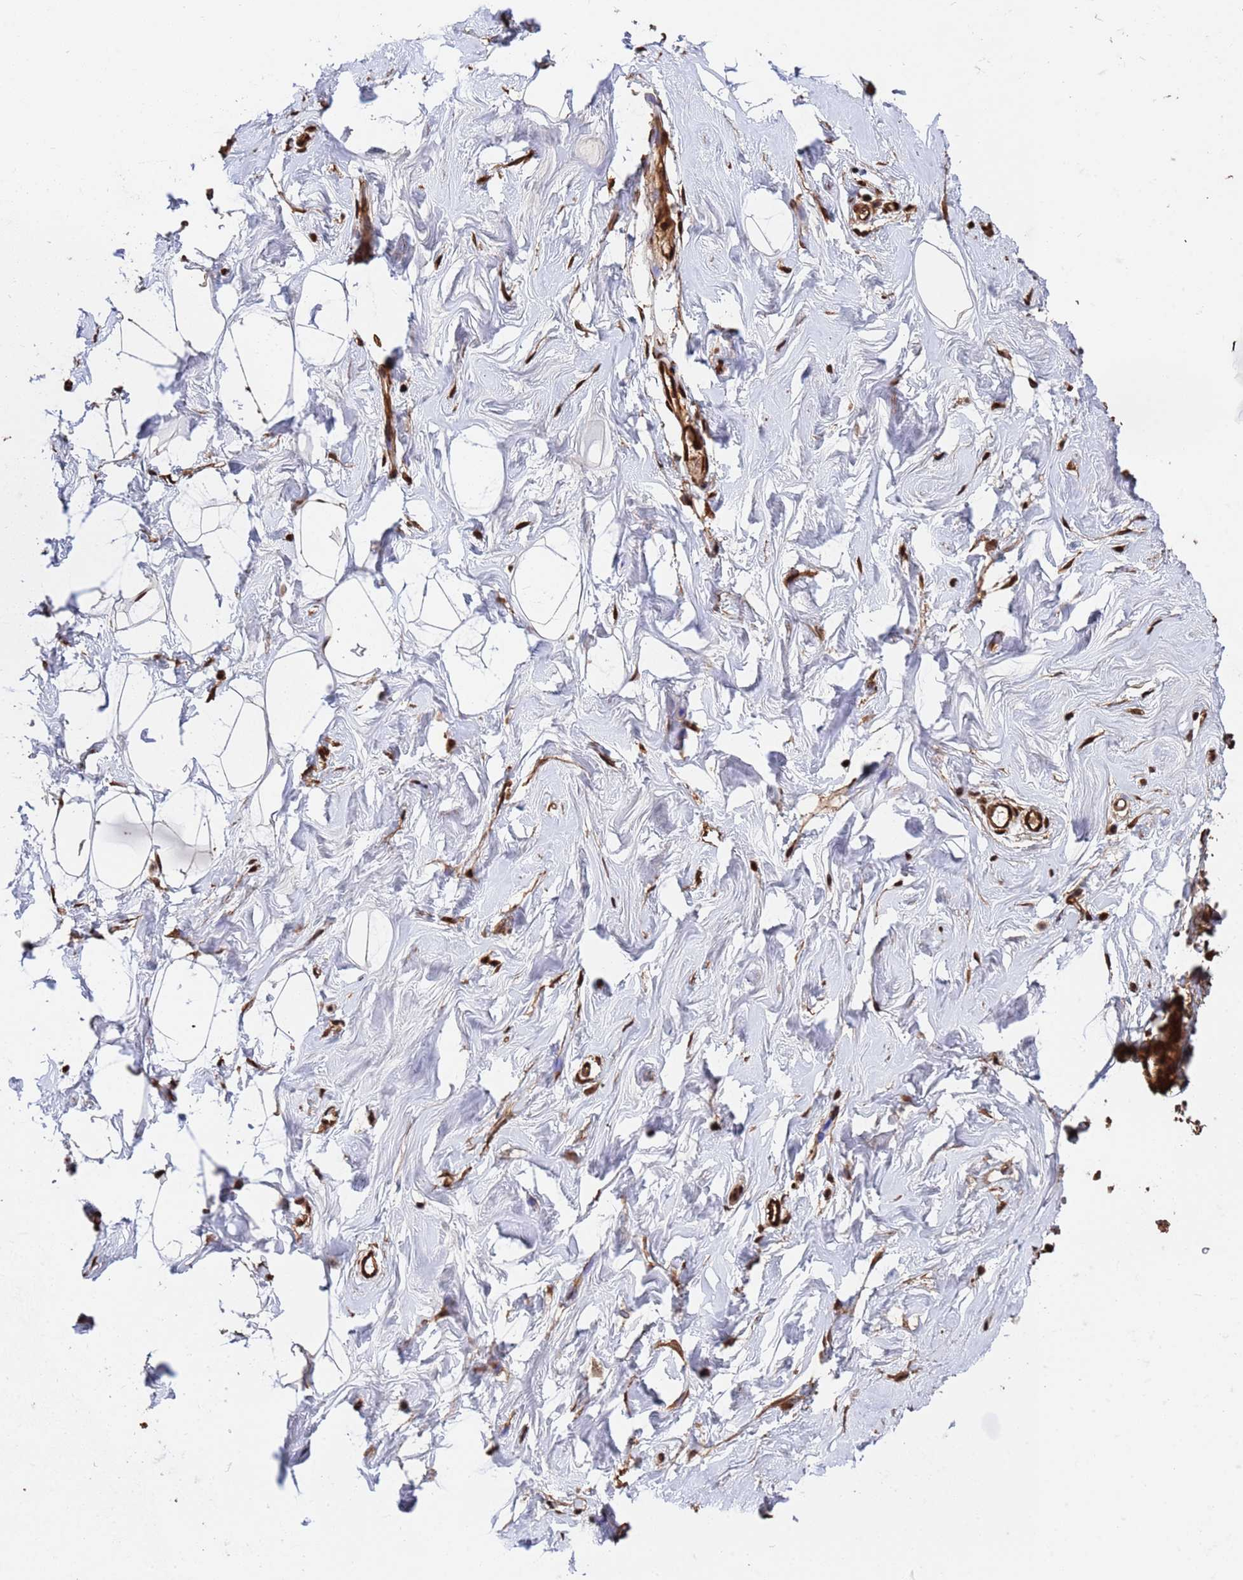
{"staining": {"intensity": "moderate", "quantity": "25%-75%", "location": "cytoplasmic/membranous,nuclear"}, "tissue": "breast", "cell_type": "Adipocytes", "image_type": "normal", "snomed": [{"axis": "morphology", "description": "Normal tissue, NOS"}, {"axis": "morphology", "description": "Adenoma, NOS"}, {"axis": "topography", "description": "Breast"}], "caption": "Protein expression analysis of normal breast demonstrates moderate cytoplasmic/membranous,nuclear staining in approximately 25%-75% of adipocytes. (Brightfield microscopy of DAB IHC at high magnification).", "gene": "SUMO2", "patient": {"sex": "female", "age": 23}}